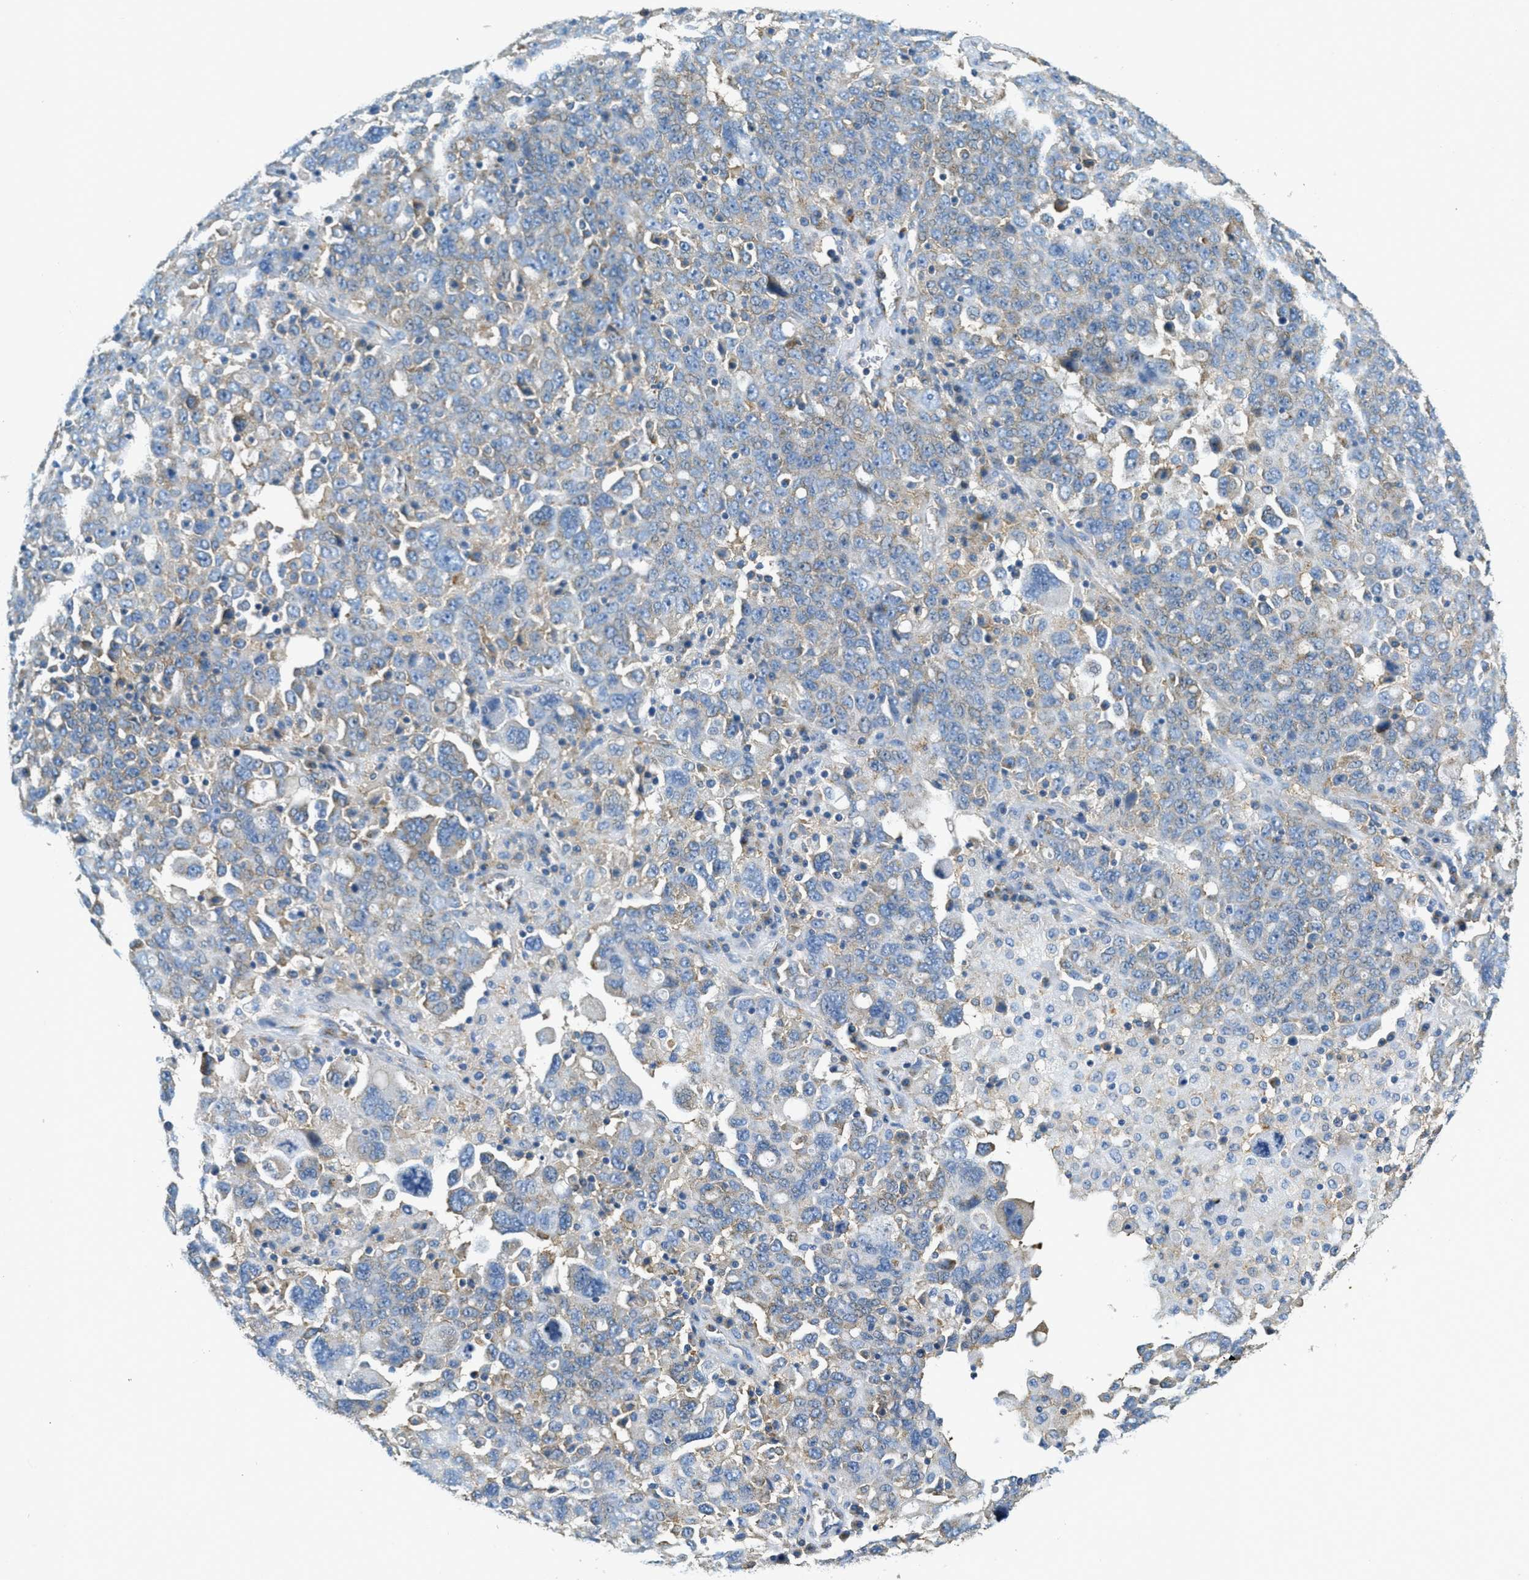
{"staining": {"intensity": "weak", "quantity": "25%-75%", "location": "cytoplasmic/membranous"}, "tissue": "ovarian cancer", "cell_type": "Tumor cells", "image_type": "cancer", "snomed": [{"axis": "morphology", "description": "Carcinoma, endometroid"}, {"axis": "topography", "description": "Ovary"}], "caption": "Human ovarian endometroid carcinoma stained with a brown dye shows weak cytoplasmic/membranous positive staining in approximately 25%-75% of tumor cells.", "gene": "AP2B1", "patient": {"sex": "female", "age": 62}}